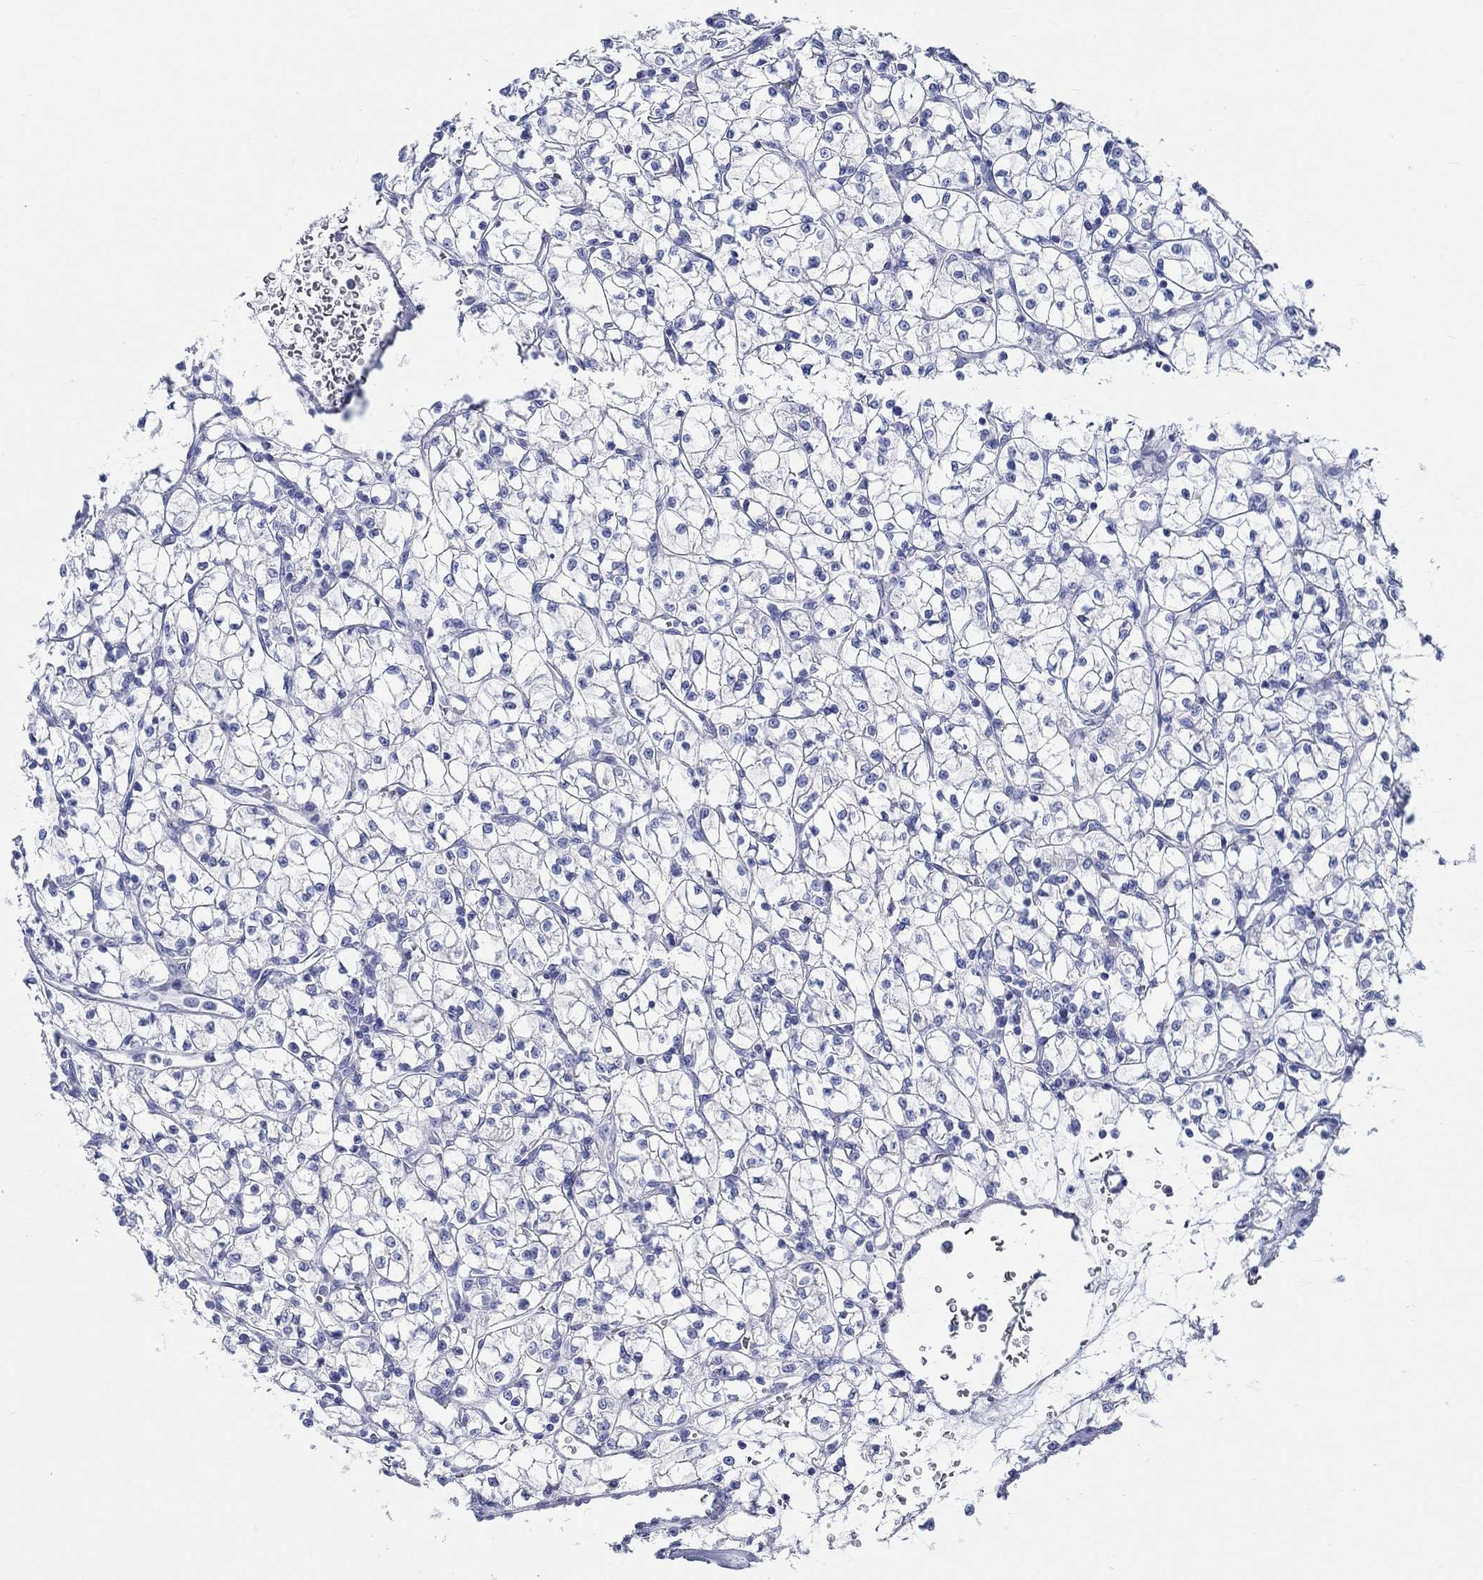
{"staining": {"intensity": "negative", "quantity": "none", "location": "none"}, "tissue": "renal cancer", "cell_type": "Tumor cells", "image_type": "cancer", "snomed": [{"axis": "morphology", "description": "Adenocarcinoma, NOS"}, {"axis": "topography", "description": "Kidney"}], "caption": "This is a image of immunohistochemistry (IHC) staining of renal cancer (adenocarcinoma), which shows no staining in tumor cells.", "gene": "RD3L", "patient": {"sex": "female", "age": 64}}